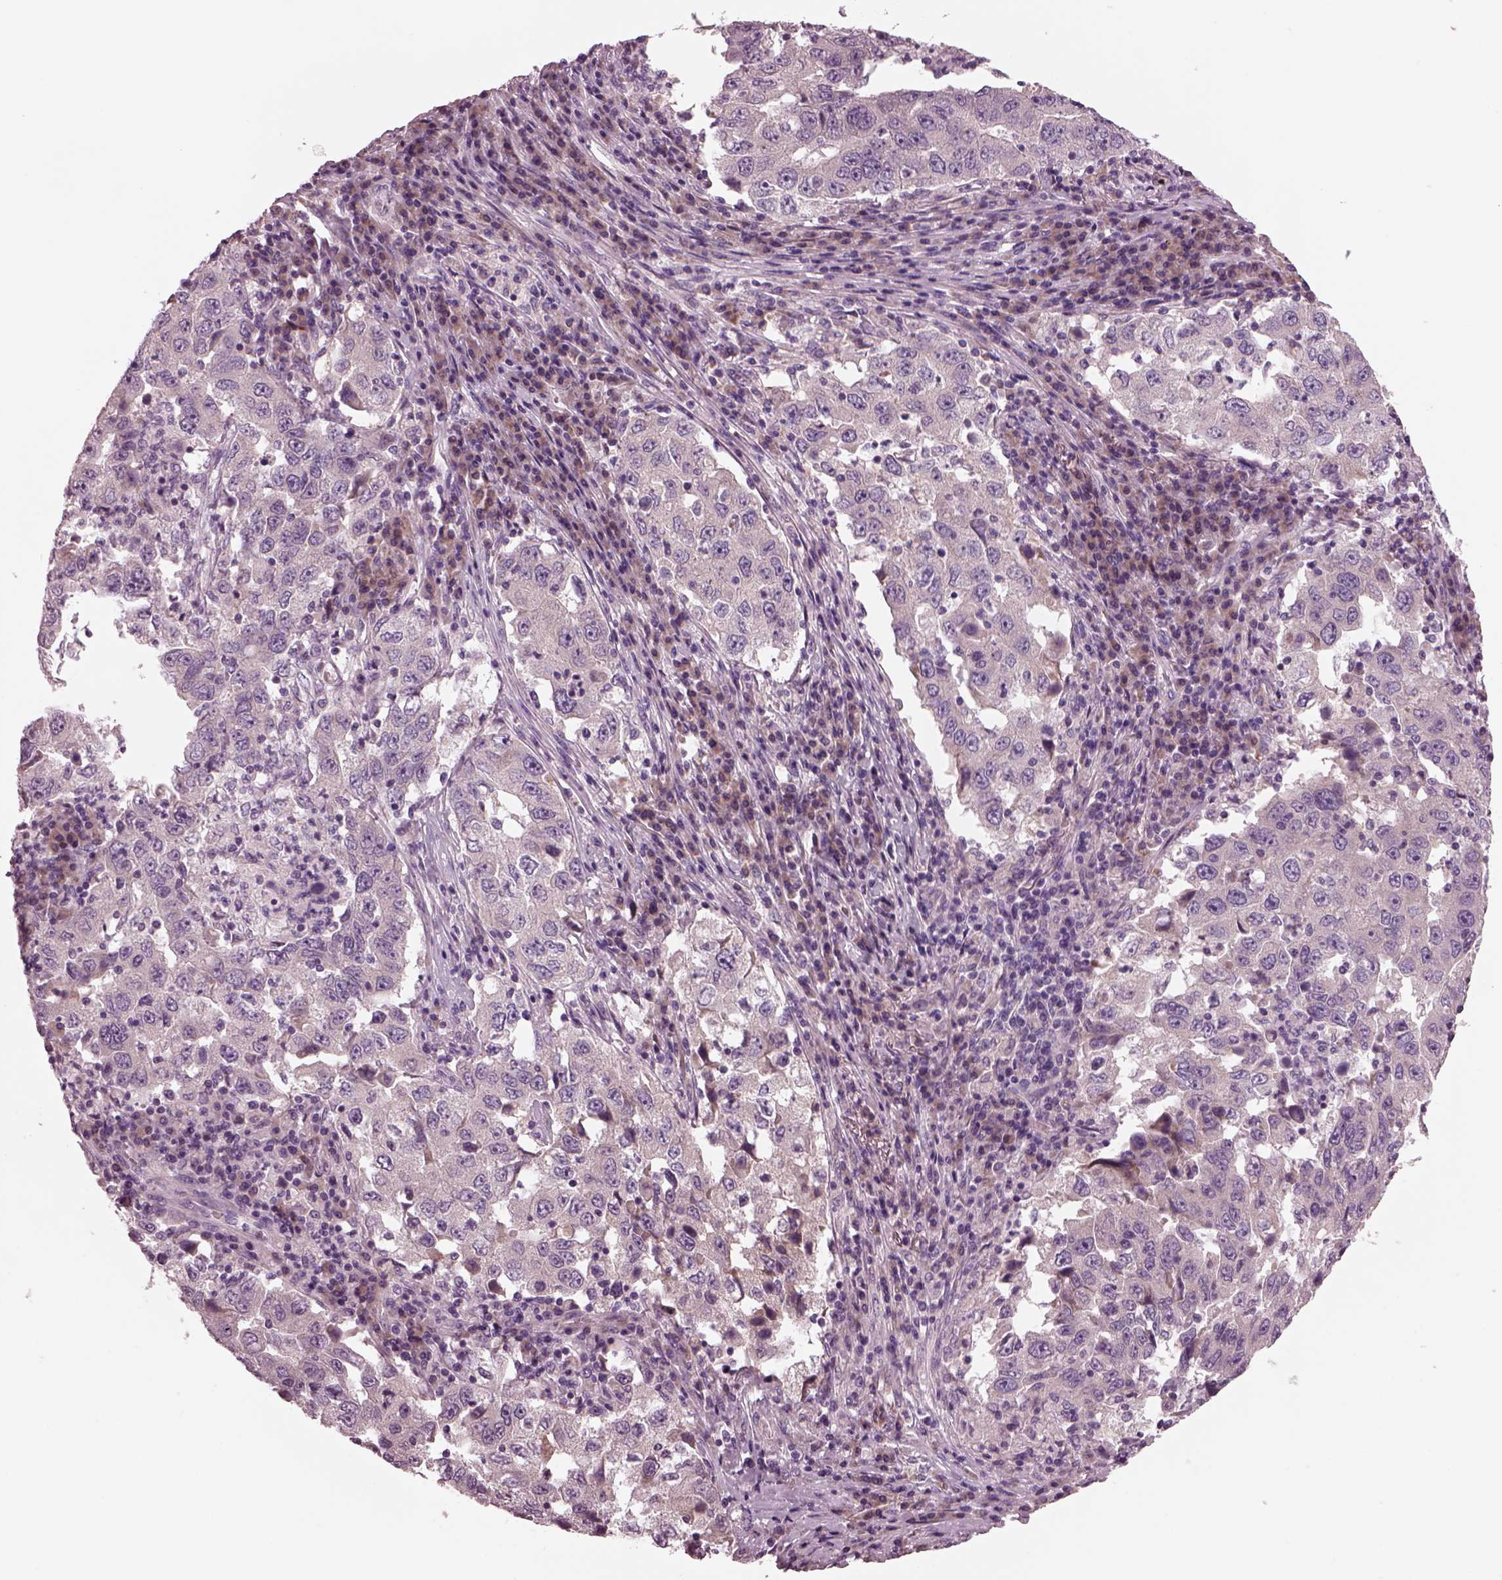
{"staining": {"intensity": "negative", "quantity": "none", "location": "none"}, "tissue": "lung cancer", "cell_type": "Tumor cells", "image_type": "cancer", "snomed": [{"axis": "morphology", "description": "Adenocarcinoma, NOS"}, {"axis": "topography", "description": "Lung"}], "caption": "The histopathology image reveals no significant expression in tumor cells of adenocarcinoma (lung).", "gene": "AP4M1", "patient": {"sex": "male", "age": 73}}